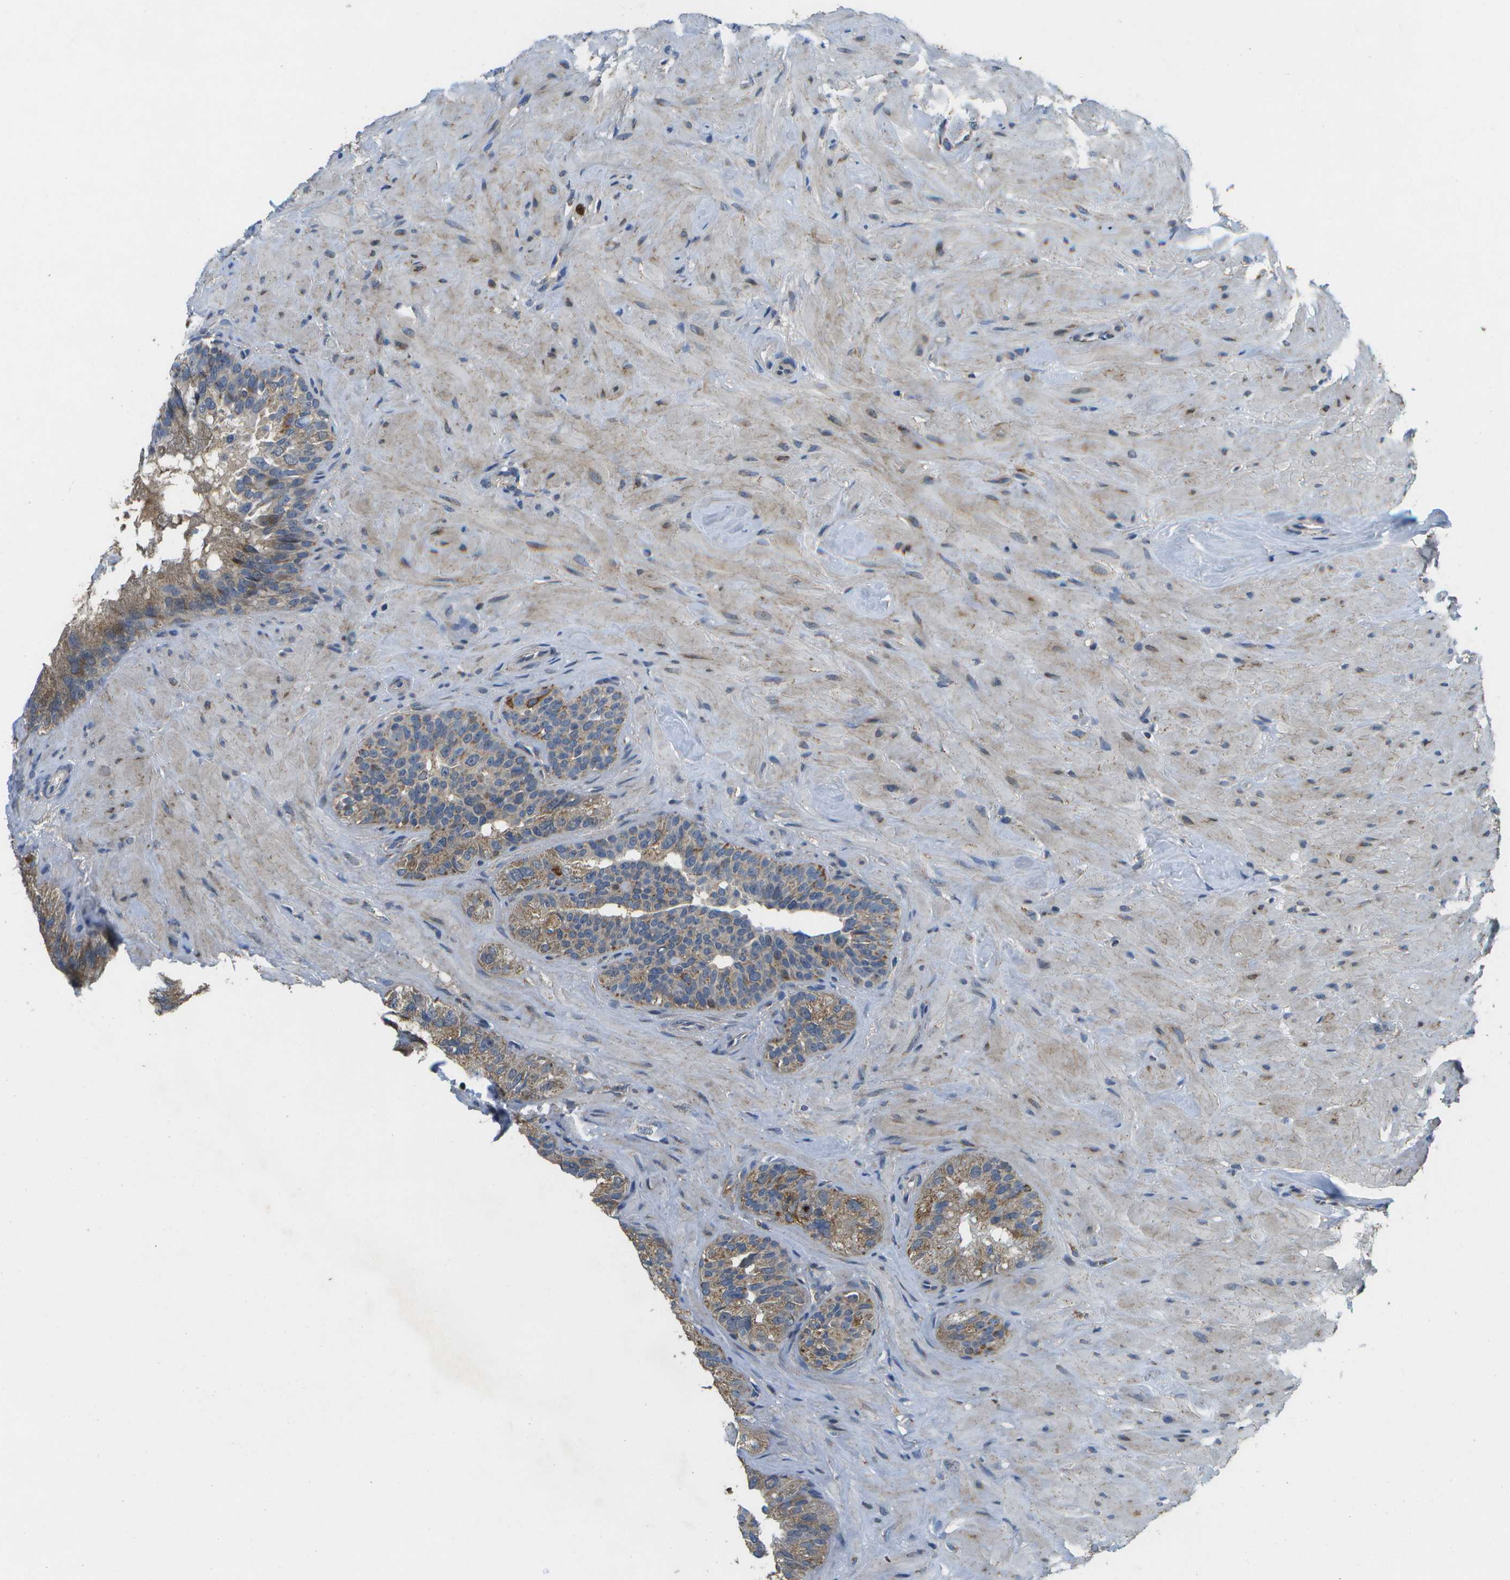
{"staining": {"intensity": "moderate", "quantity": ">75%", "location": "cytoplasmic/membranous"}, "tissue": "seminal vesicle", "cell_type": "Glandular cells", "image_type": "normal", "snomed": [{"axis": "morphology", "description": "Normal tissue, NOS"}, {"axis": "topography", "description": "Seminal veicle"}], "caption": "An immunohistochemistry micrograph of normal tissue is shown. Protein staining in brown shows moderate cytoplasmic/membranous positivity in seminal vesicle within glandular cells. Using DAB (brown) and hematoxylin (blue) stains, captured at high magnification using brightfield microscopy.", "gene": "GALNT15", "patient": {"sex": "male", "age": 68}}